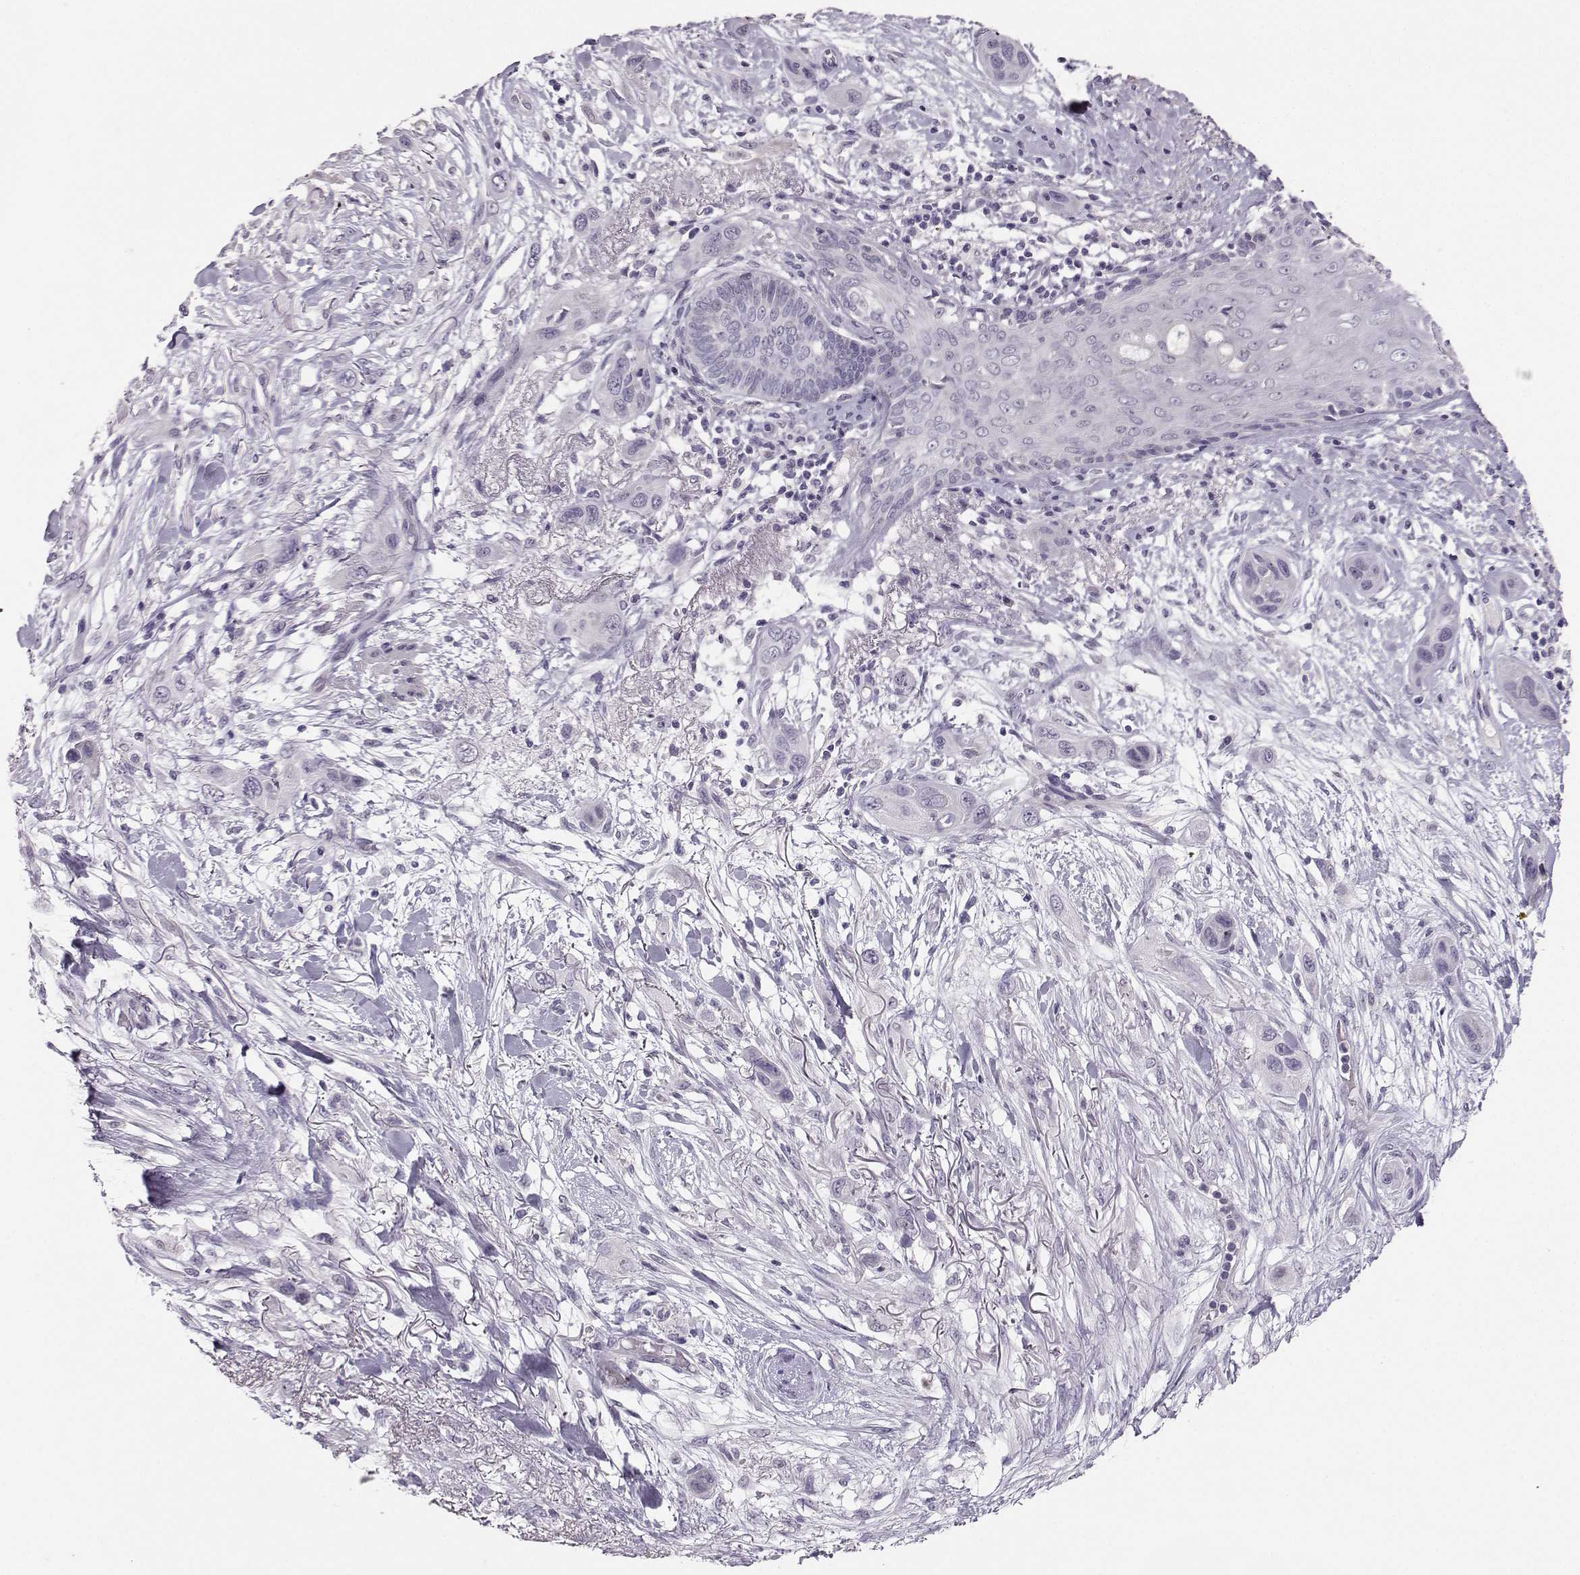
{"staining": {"intensity": "negative", "quantity": "none", "location": "none"}, "tissue": "skin cancer", "cell_type": "Tumor cells", "image_type": "cancer", "snomed": [{"axis": "morphology", "description": "Squamous cell carcinoma, NOS"}, {"axis": "topography", "description": "Skin"}], "caption": "A histopathology image of human skin cancer is negative for staining in tumor cells.", "gene": "PKP2", "patient": {"sex": "male", "age": 79}}